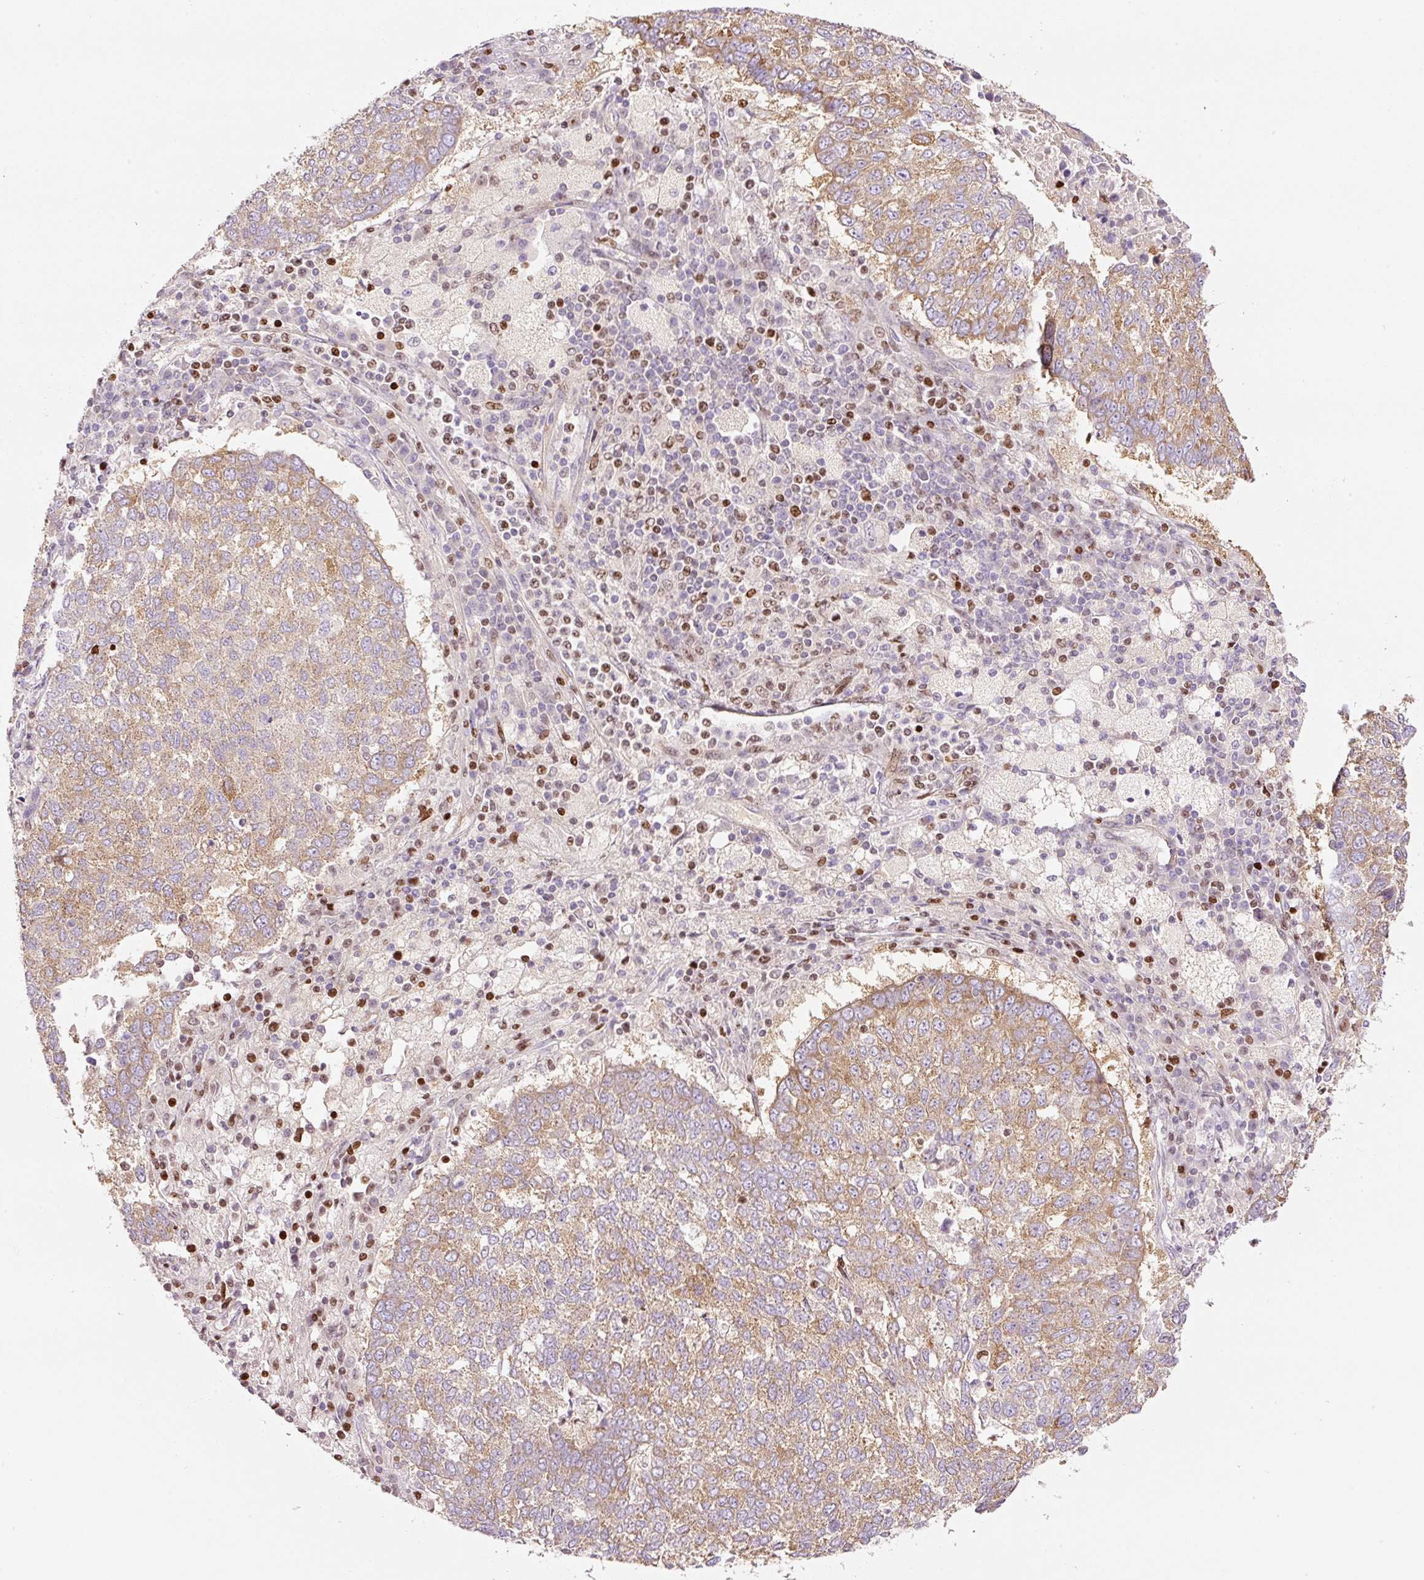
{"staining": {"intensity": "moderate", "quantity": ">75%", "location": "cytoplasmic/membranous"}, "tissue": "lung cancer", "cell_type": "Tumor cells", "image_type": "cancer", "snomed": [{"axis": "morphology", "description": "Squamous cell carcinoma, NOS"}, {"axis": "topography", "description": "Lung"}], "caption": "Lung cancer stained with a brown dye exhibits moderate cytoplasmic/membranous positive expression in approximately >75% of tumor cells.", "gene": "TMEM8B", "patient": {"sex": "male", "age": 73}}